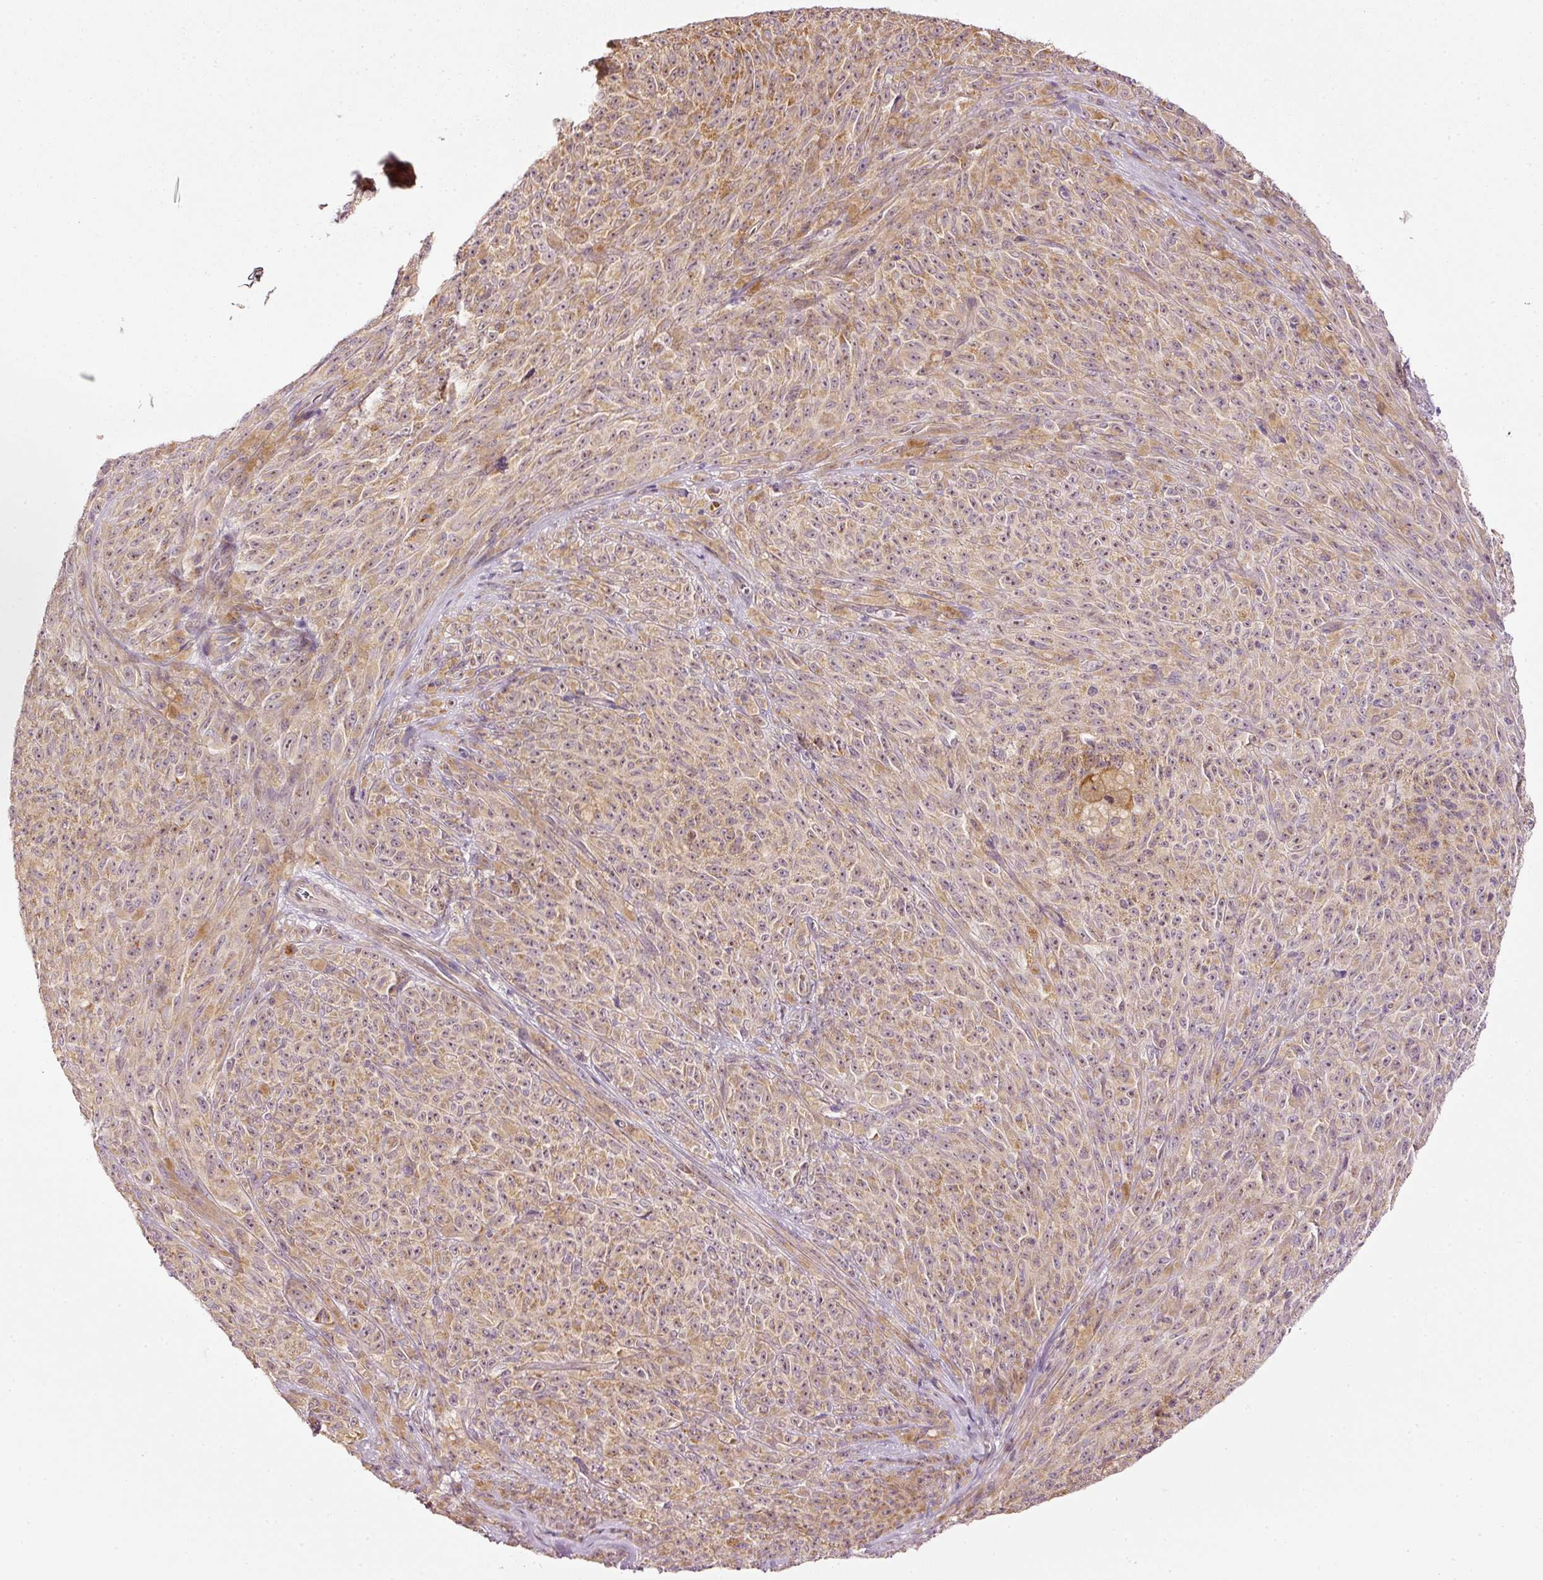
{"staining": {"intensity": "moderate", "quantity": ">75%", "location": "cytoplasmic/membranous,nuclear"}, "tissue": "melanoma", "cell_type": "Tumor cells", "image_type": "cancer", "snomed": [{"axis": "morphology", "description": "Malignant melanoma, NOS"}, {"axis": "topography", "description": "Skin"}], "caption": "Melanoma stained with a brown dye reveals moderate cytoplasmic/membranous and nuclear positive positivity in approximately >75% of tumor cells.", "gene": "CDC20B", "patient": {"sex": "female", "age": 82}}